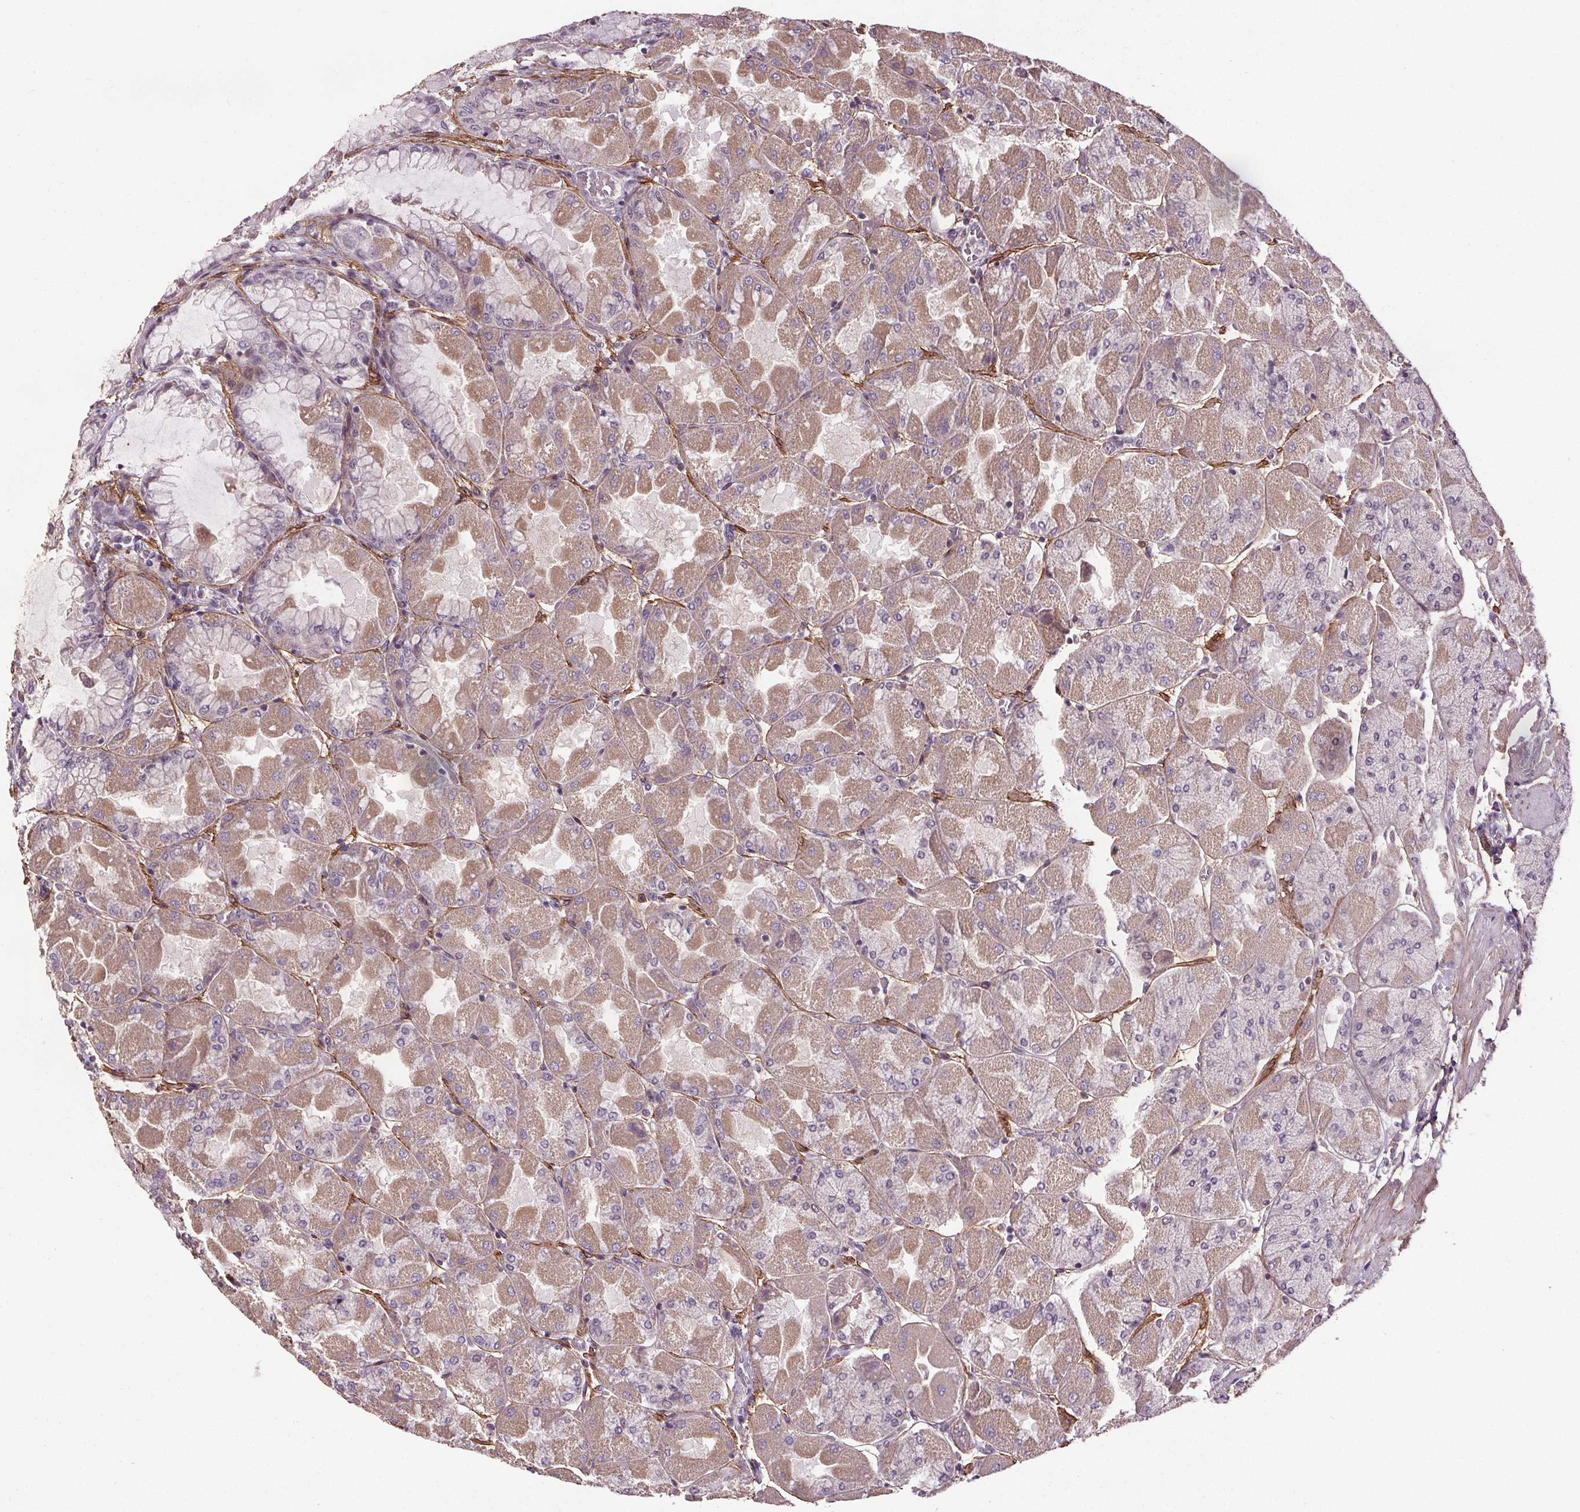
{"staining": {"intensity": "weak", "quantity": "25%-75%", "location": "cytoplasmic/membranous,nuclear"}, "tissue": "stomach", "cell_type": "Glandular cells", "image_type": "normal", "snomed": [{"axis": "morphology", "description": "Normal tissue, NOS"}, {"axis": "topography", "description": "Stomach"}], "caption": "Immunohistochemistry micrograph of unremarkable stomach stained for a protein (brown), which shows low levels of weak cytoplasmic/membranous,nuclear expression in approximately 25%-75% of glandular cells.", "gene": "KIAA0232", "patient": {"sex": "female", "age": 61}}